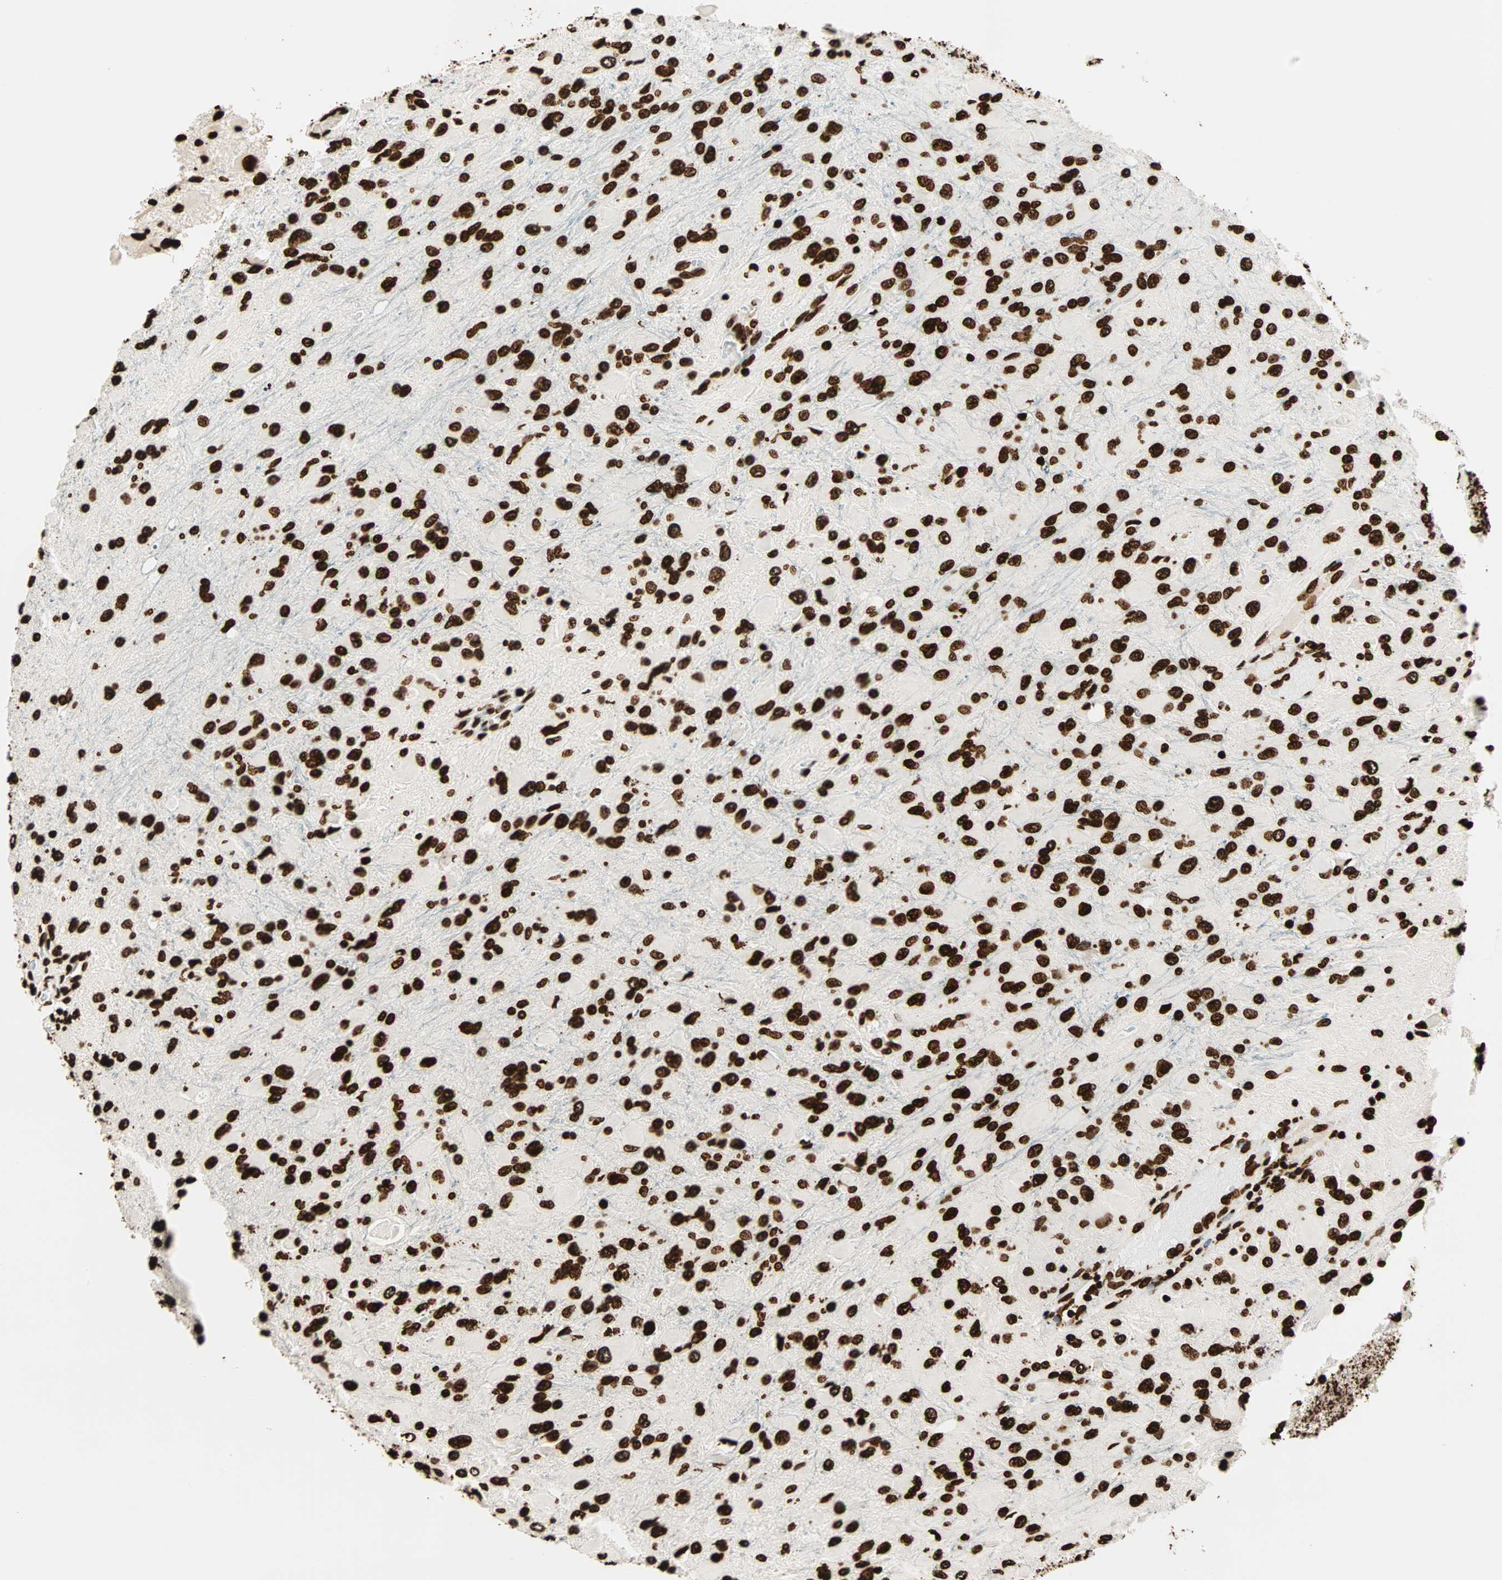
{"staining": {"intensity": "strong", "quantity": ">75%", "location": "nuclear"}, "tissue": "glioma", "cell_type": "Tumor cells", "image_type": "cancer", "snomed": [{"axis": "morphology", "description": "Glioma, malignant, High grade"}, {"axis": "topography", "description": "Cerebral cortex"}], "caption": "Malignant glioma (high-grade) tissue displays strong nuclear positivity in about >75% of tumor cells (DAB IHC, brown staining for protein, blue staining for nuclei).", "gene": "GLI2", "patient": {"sex": "female", "age": 36}}